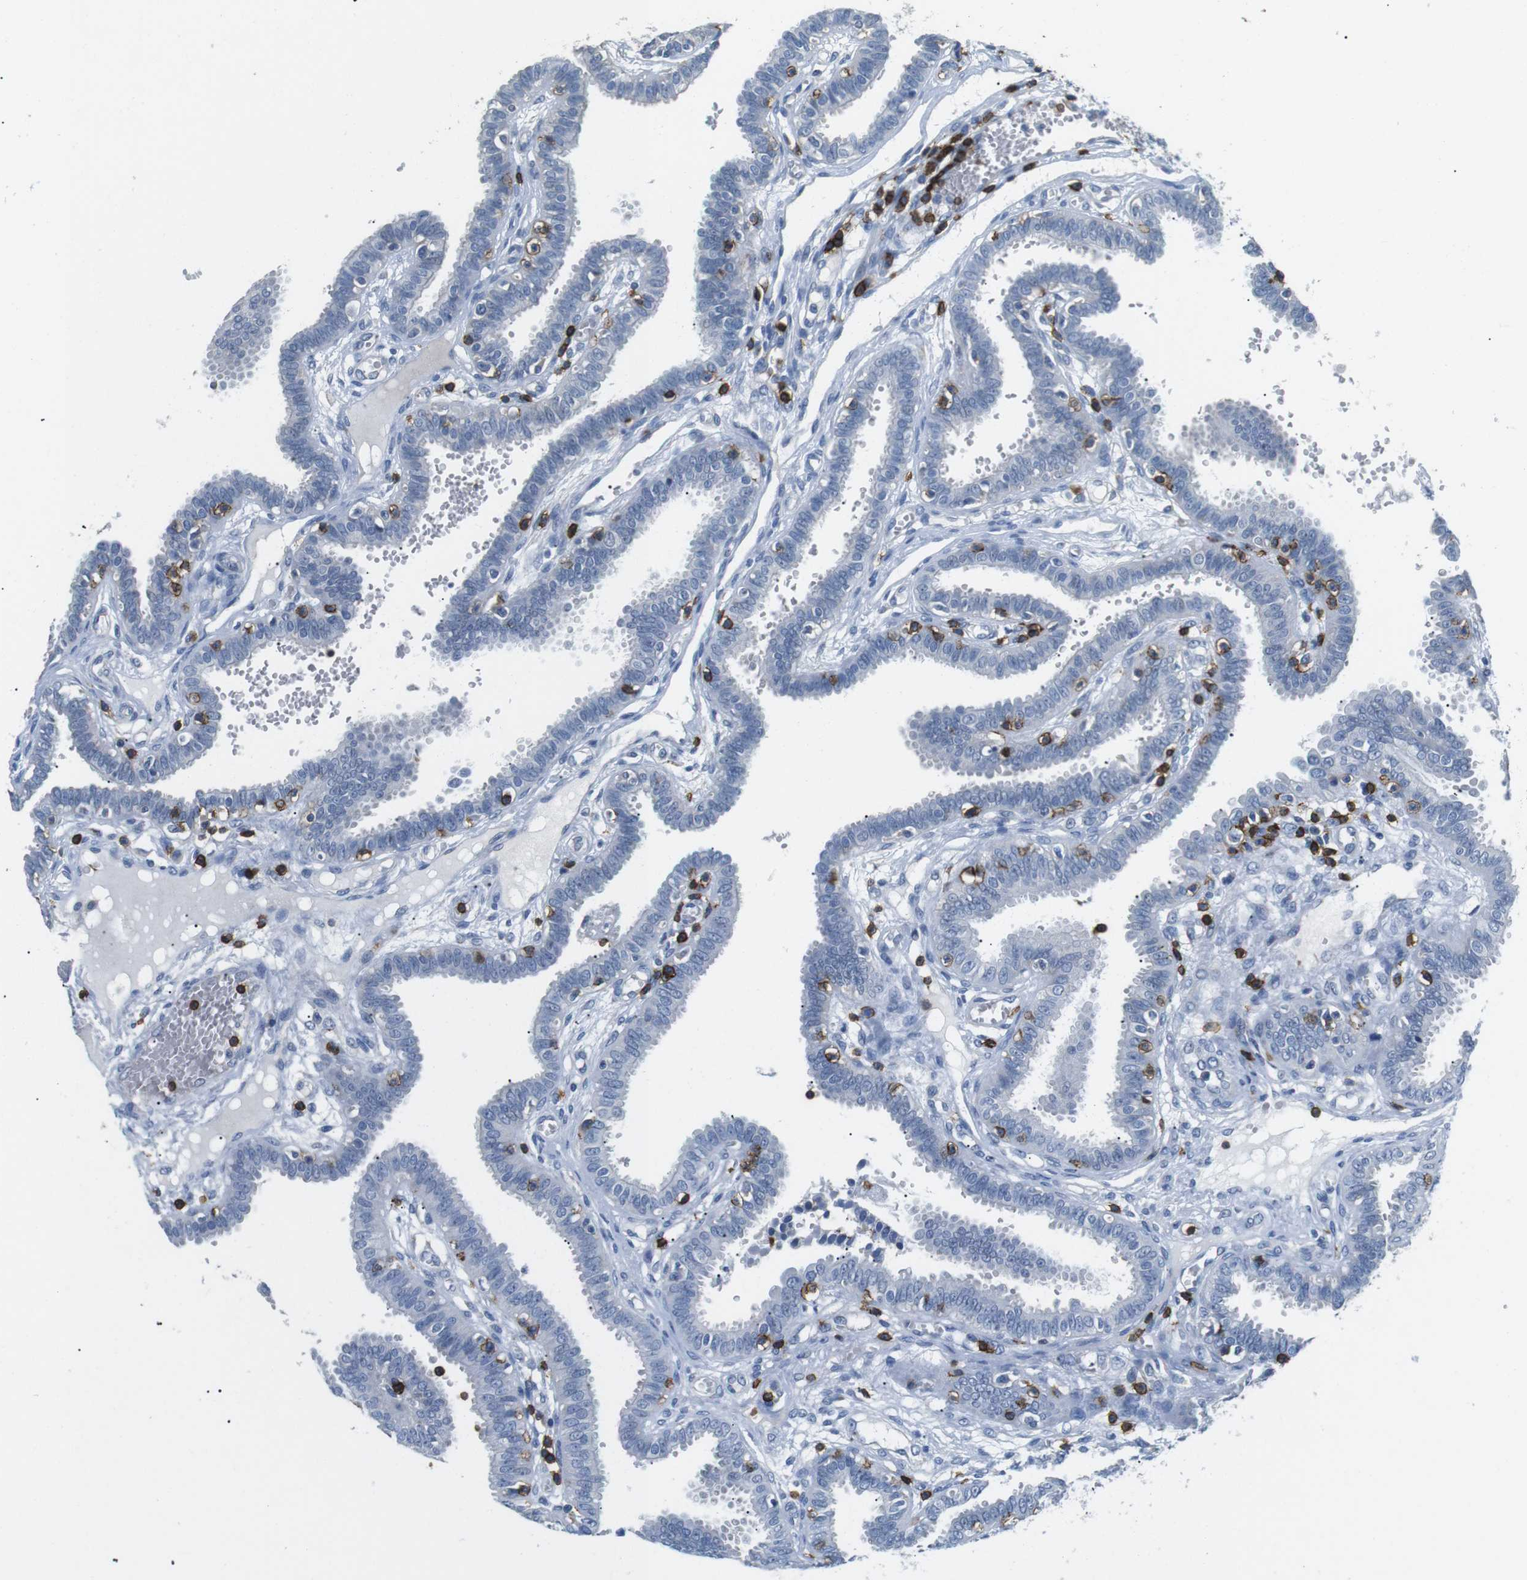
{"staining": {"intensity": "negative", "quantity": "none", "location": "none"}, "tissue": "fallopian tube", "cell_type": "Glandular cells", "image_type": "normal", "snomed": [{"axis": "morphology", "description": "Normal tissue, NOS"}, {"axis": "topography", "description": "Fallopian tube"}], "caption": "An immunohistochemistry photomicrograph of normal fallopian tube is shown. There is no staining in glandular cells of fallopian tube.", "gene": "CD6", "patient": {"sex": "female", "age": 32}}